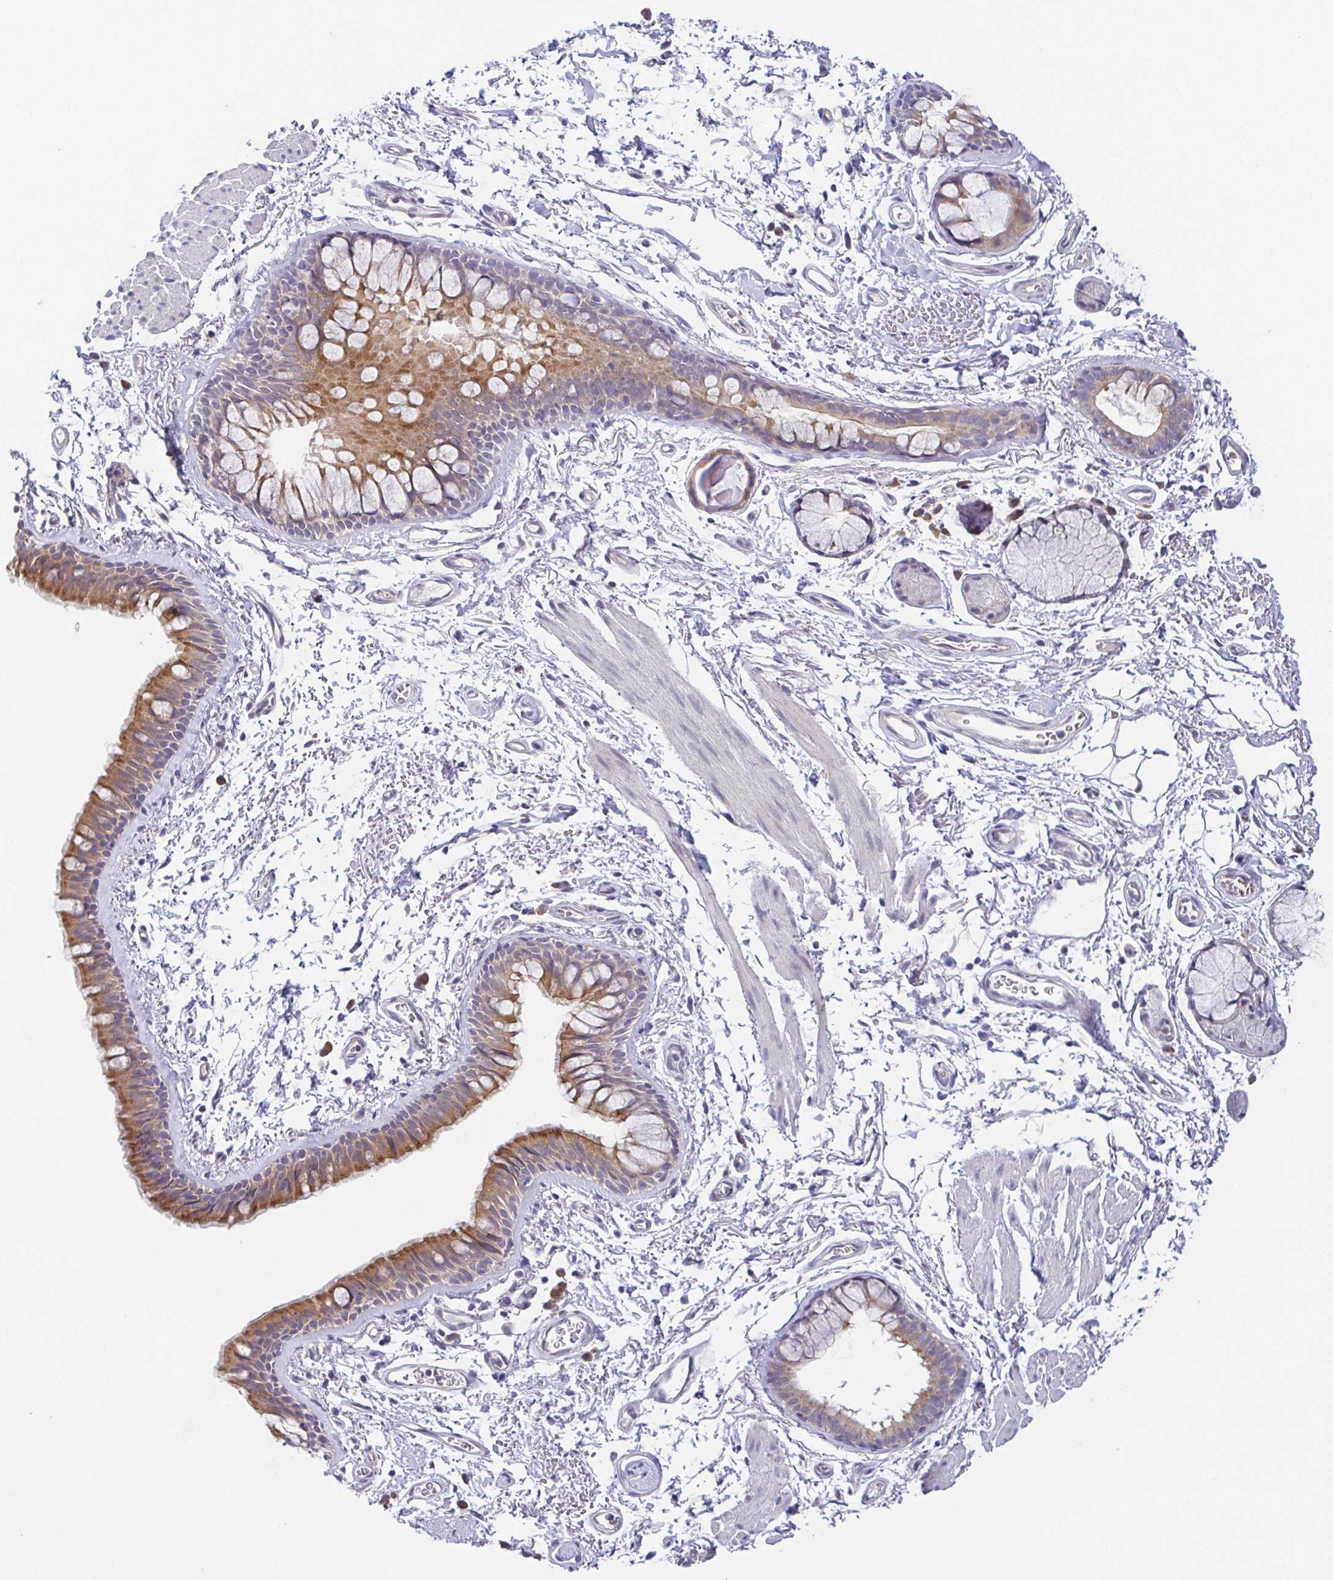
{"staining": {"intensity": "moderate", "quantity": ">75%", "location": "cytoplasmic/membranous"}, "tissue": "bronchus", "cell_type": "Respiratory epithelial cells", "image_type": "normal", "snomed": [{"axis": "morphology", "description": "Normal tissue, NOS"}, {"axis": "topography", "description": "Cartilage tissue"}, {"axis": "topography", "description": "Bronchus"}], "caption": "The histopathology image reveals a brown stain indicating the presence of a protein in the cytoplasmic/membranous of respiratory epithelial cells in bronchus. (DAB (3,3'-diaminobenzidine) = brown stain, brightfield microscopy at high magnification).", "gene": "BCL2L1", "patient": {"sex": "female", "age": 79}}